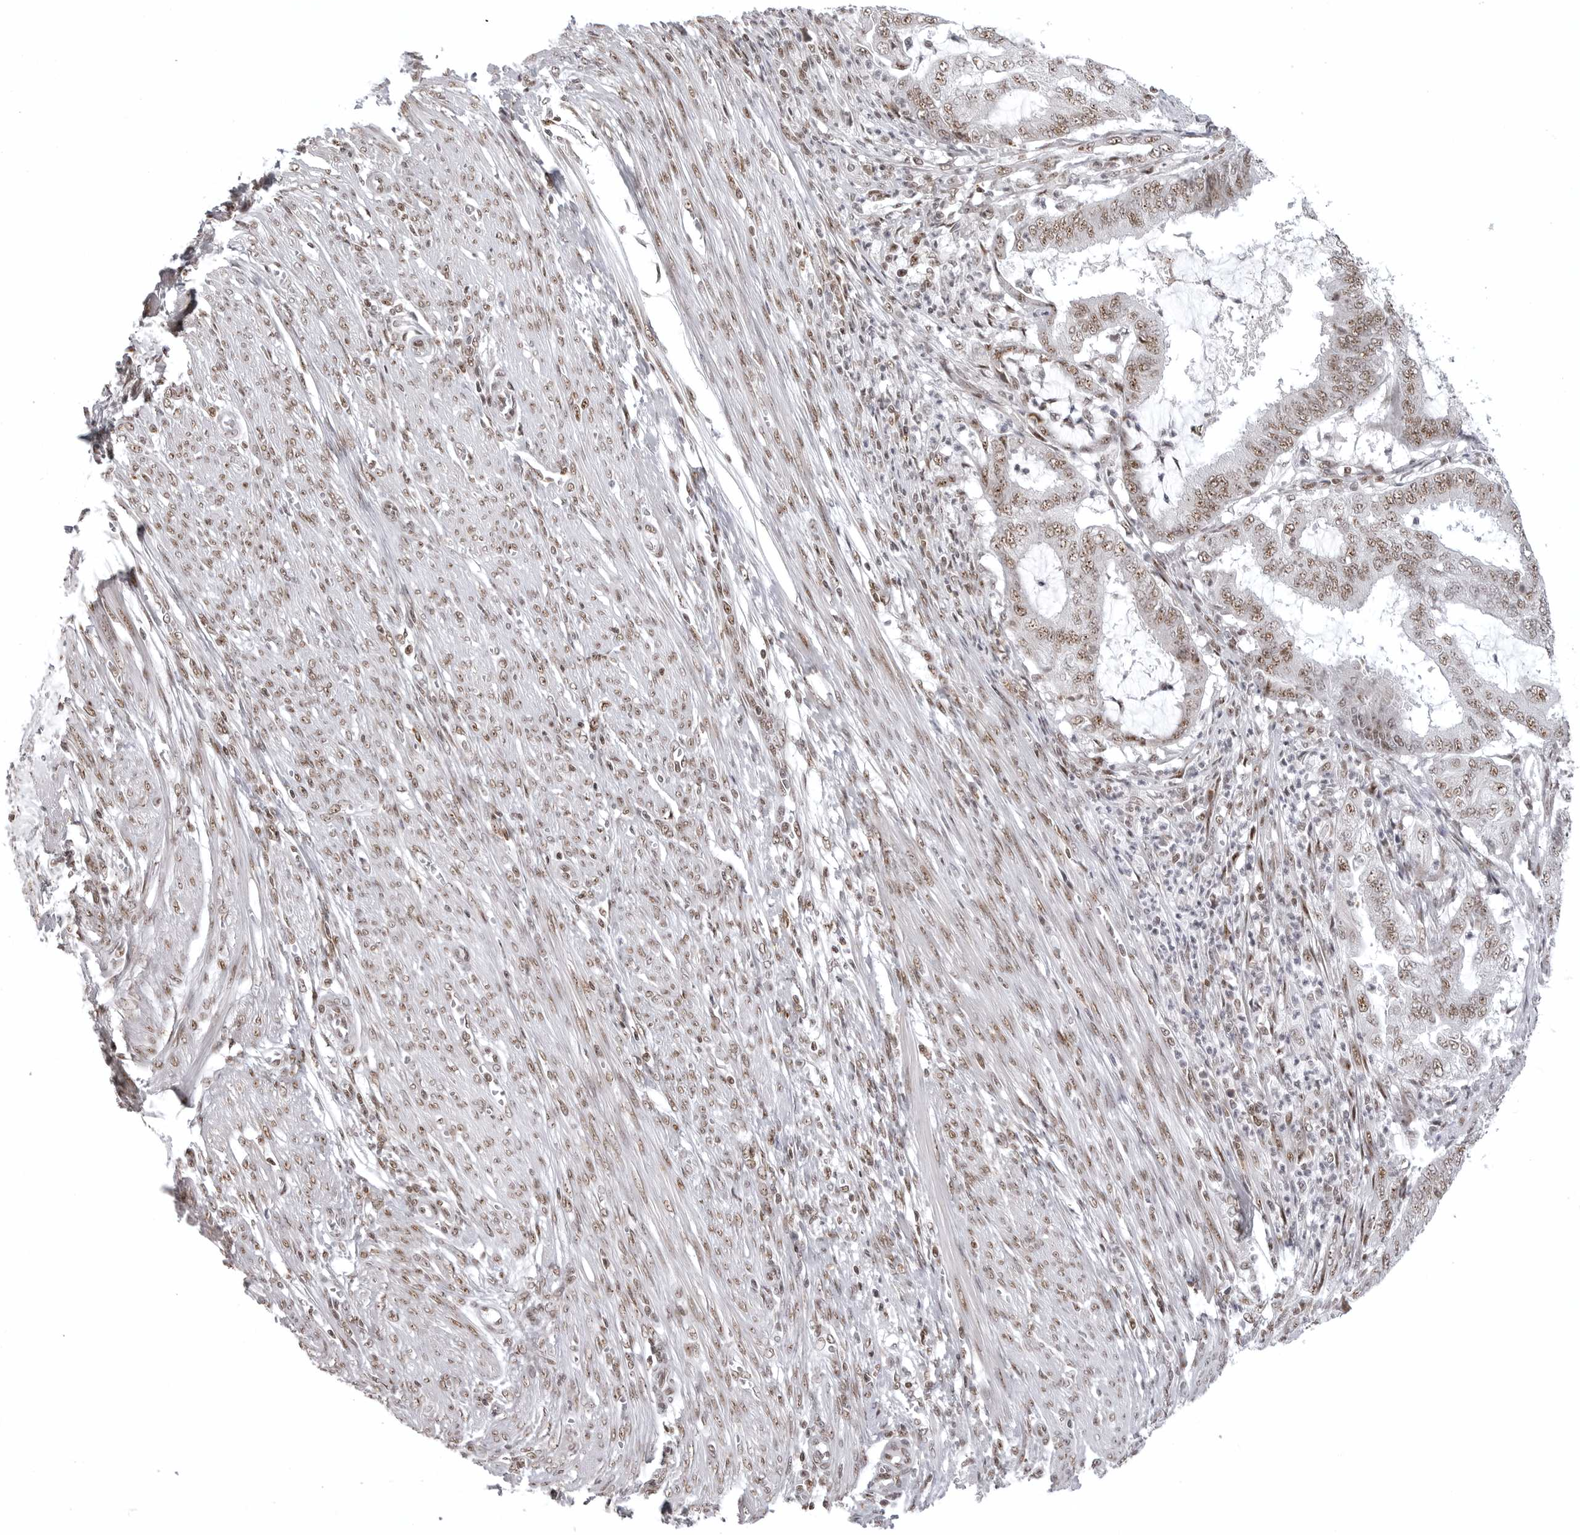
{"staining": {"intensity": "moderate", "quantity": ">75%", "location": "nuclear"}, "tissue": "endometrial cancer", "cell_type": "Tumor cells", "image_type": "cancer", "snomed": [{"axis": "morphology", "description": "Adenocarcinoma, NOS"}, {"axis": "topography", "description": "Endometrium"}], "caption": "Protein expression analysis of adenocarcinoma (endometrial) reveals moderate nuclear positivity in about >75% of tumor cells.", "gene": "WRAP53", "patient": {"sex": "female", "age": 51}}